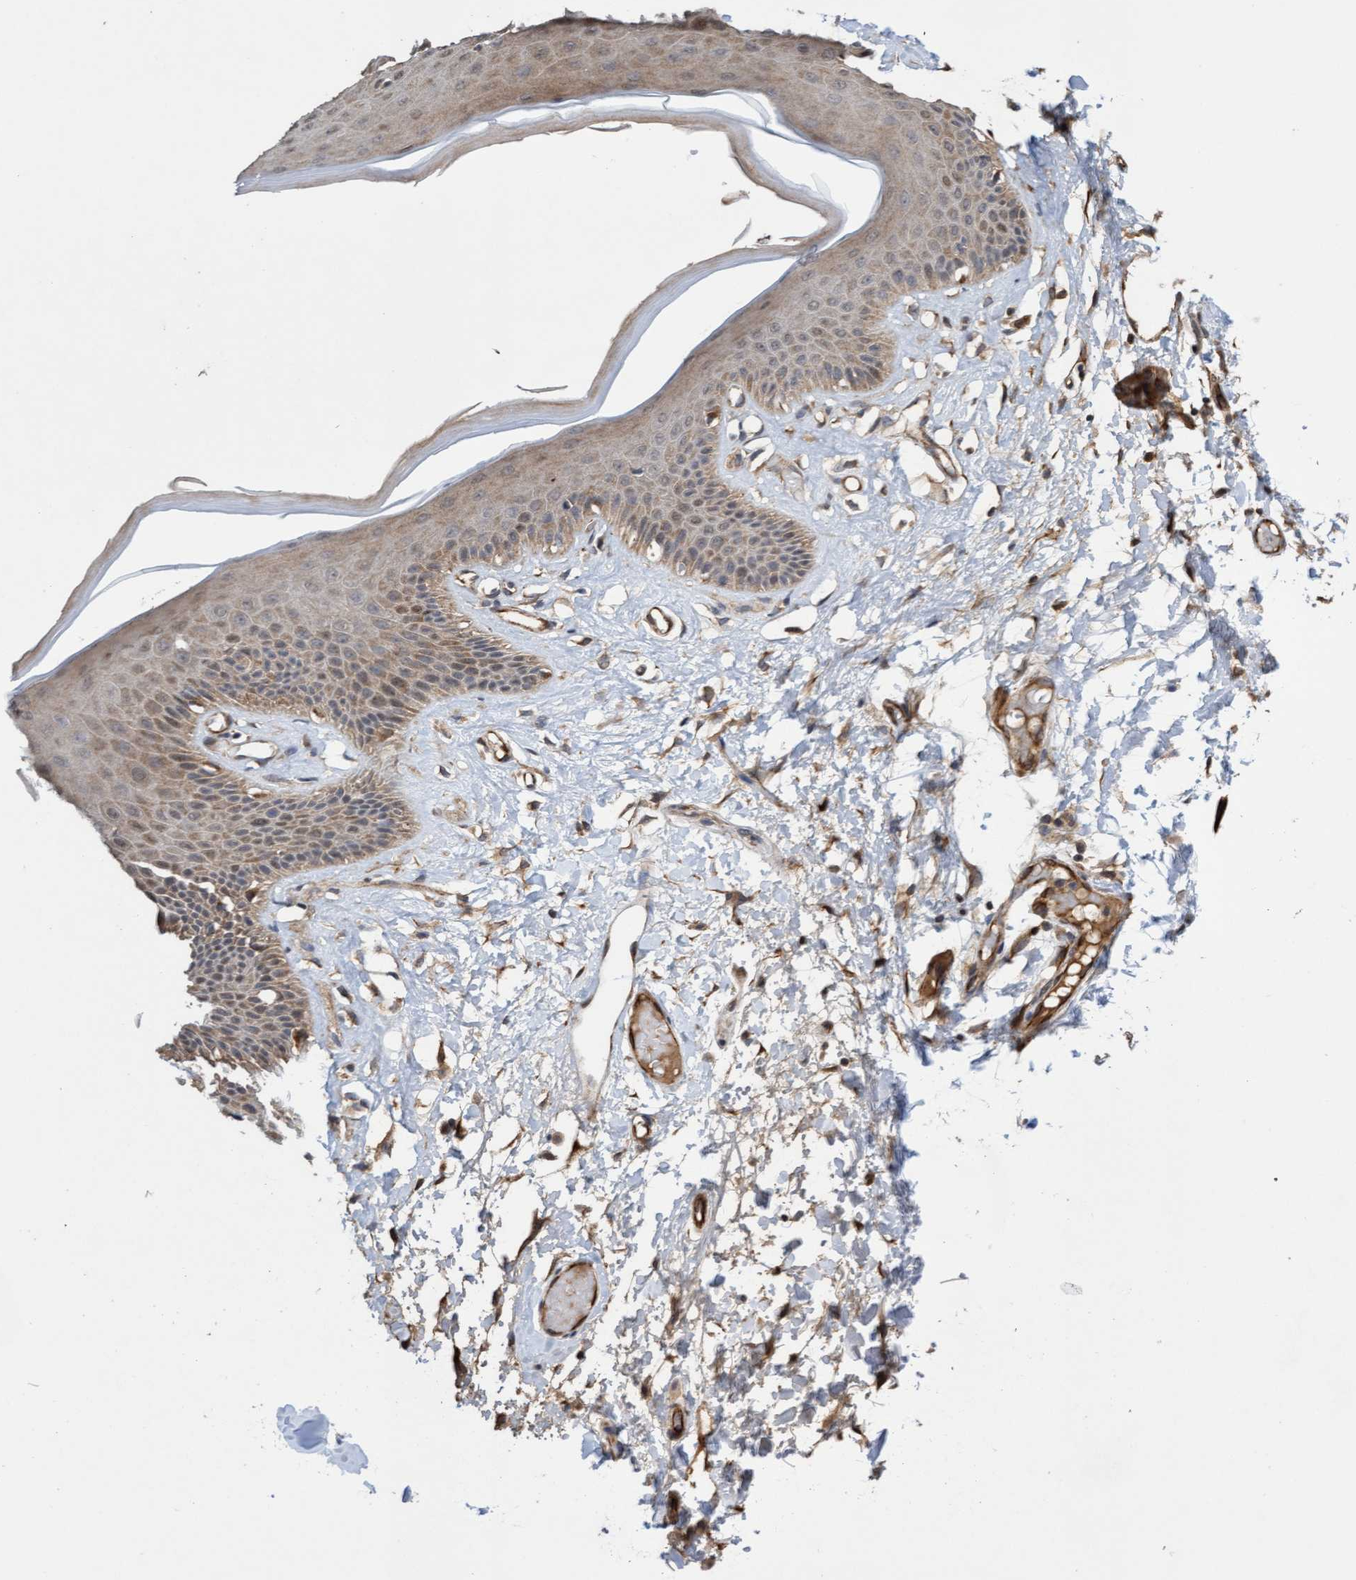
{"staining": {"intensity": "moderate", "quantity": ">75%", "location": "cytoplasmic/membranous"}, "tissue": "skin", "cell_type": "Epidermal cells", "image_type": "normal", "snomed": [{"axis": "morphology", "description": "Normal tissue, NOS"}, {"axis": "topography", "description": "Vulva"}], "caption": "A medium amount of moderate cytoplasmic/membranous positivity is appreciated in approximately >75% of epidermal cells in normal skin. (DAB (3,3'-diaminobenzidine) IHC with brightfield microscopy, high magnification).", "gene": "ITFG1", "patient": {"sex": "female", "age": 73}}